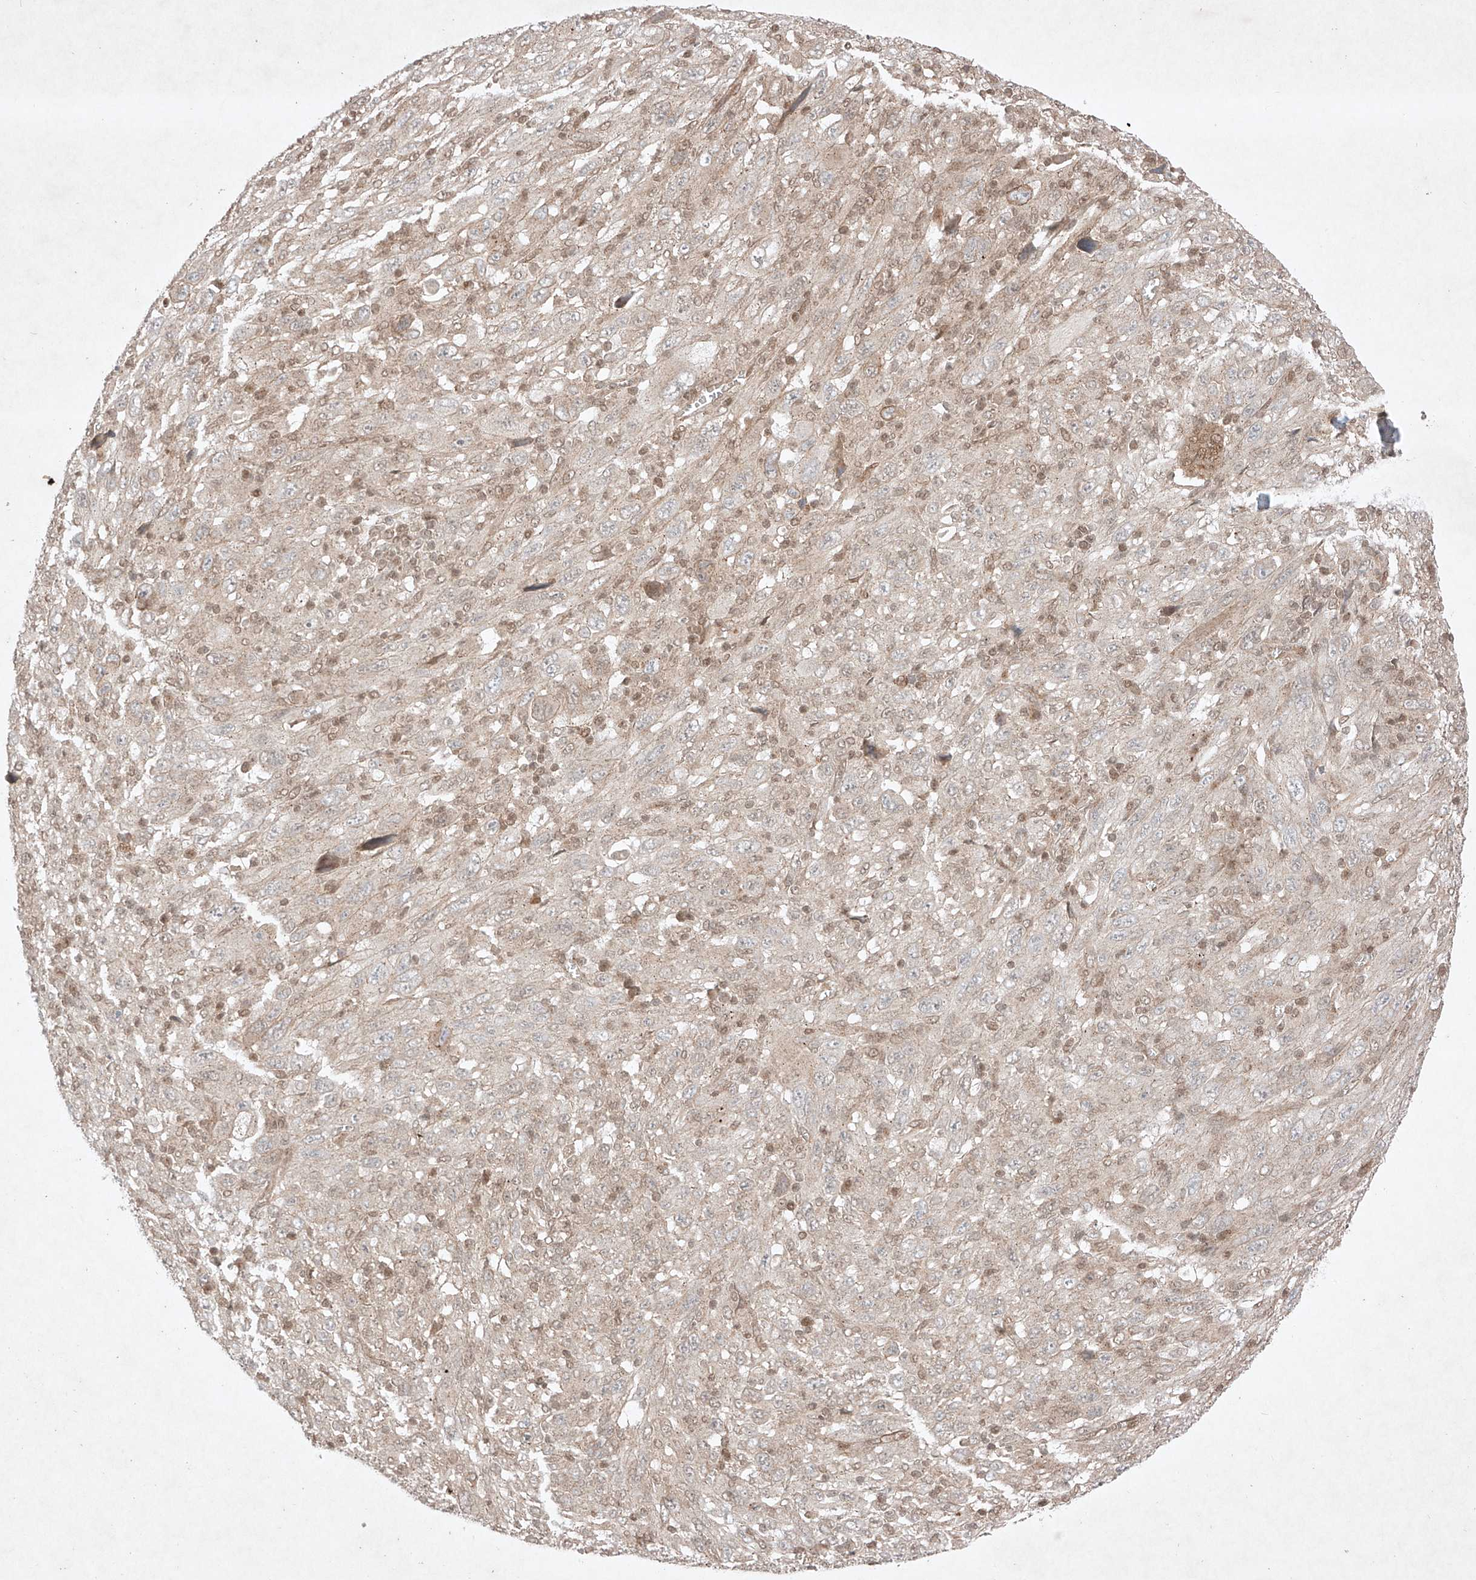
{"staining": {"intensity": "negative", "quantity": "none", "location": "none"}, "tissue": "melanoma", "cell_type": "Tumor cells", "image_type": "cancer", "snomed": [{"axis": "morphology", "description": "Malignant melanoma, Metastatic site"}, {"axis": "topography", "description": "Skin"}], "caption": "Immunohistochemical staining of melanoma reveals no significant expression in tumor cells. Brightfield microscopy of immunohistochemistry stained with DAB (brown) and hematoxylin (blue), captured at high magnification.", "gene": "RNF31", "patient": {"sex": "female", "age": 56}}